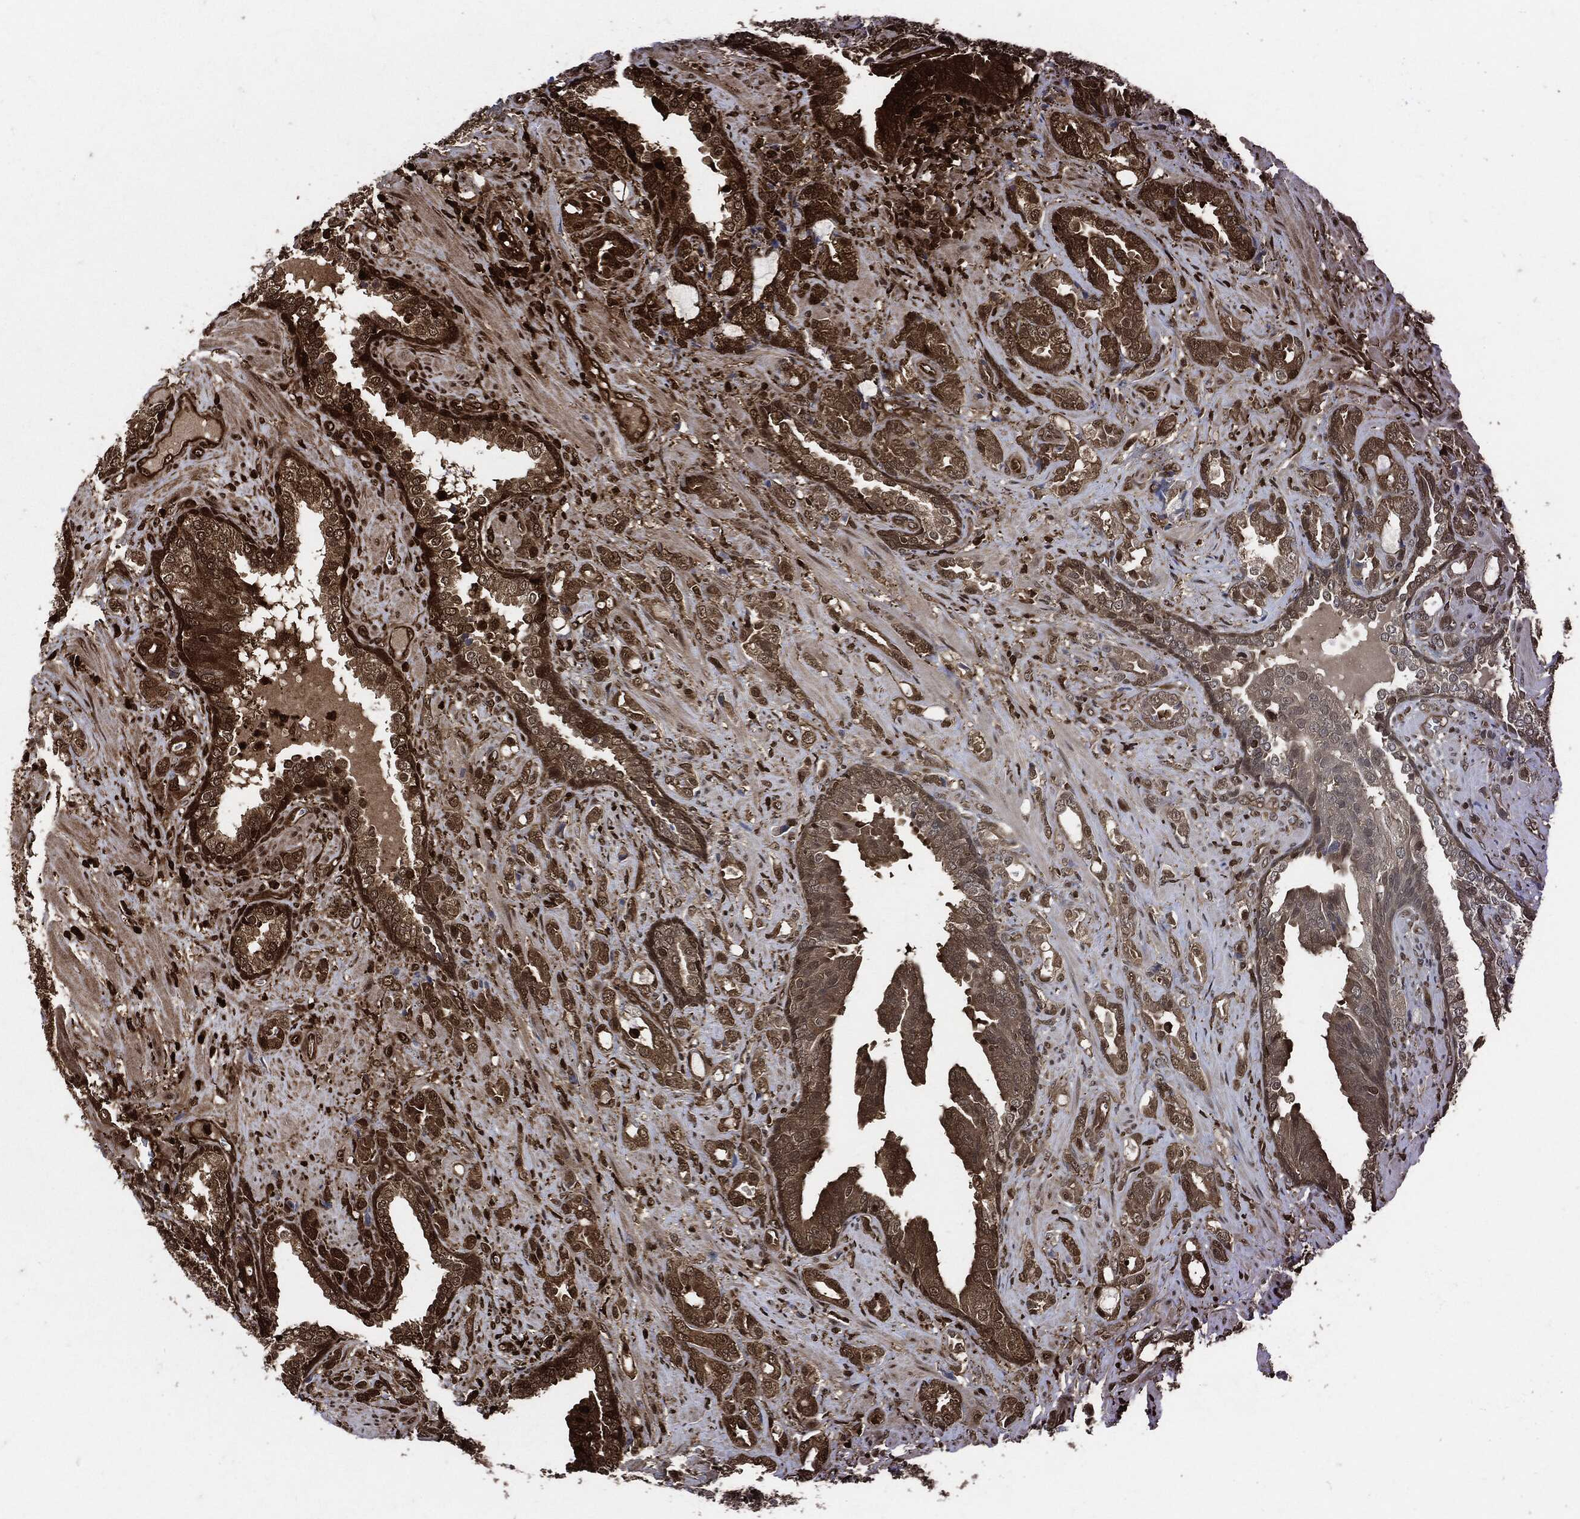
{"staining": {"intensity": "strong", "quantity": "25%-75%", "location": "cytoplasmic/membranous"}, "tissue": "prostate cancer", "cell_type": "Tumor cells", "image_type": "cancer", "snomed": [{"axis": "morphology", "description": "Adenocarcinoma, NOS"}, {"axis": "topography", "description": "Prostate"}], "caption": "Strong cytoplasmic/membranous expression for a protein is appreciated in about 25%-75% of tumor cells of prostate cancer (adenocarcinoma) using IHC.", "gene": "YWHAB", "patient": {"sex": "male", "age": 57}}